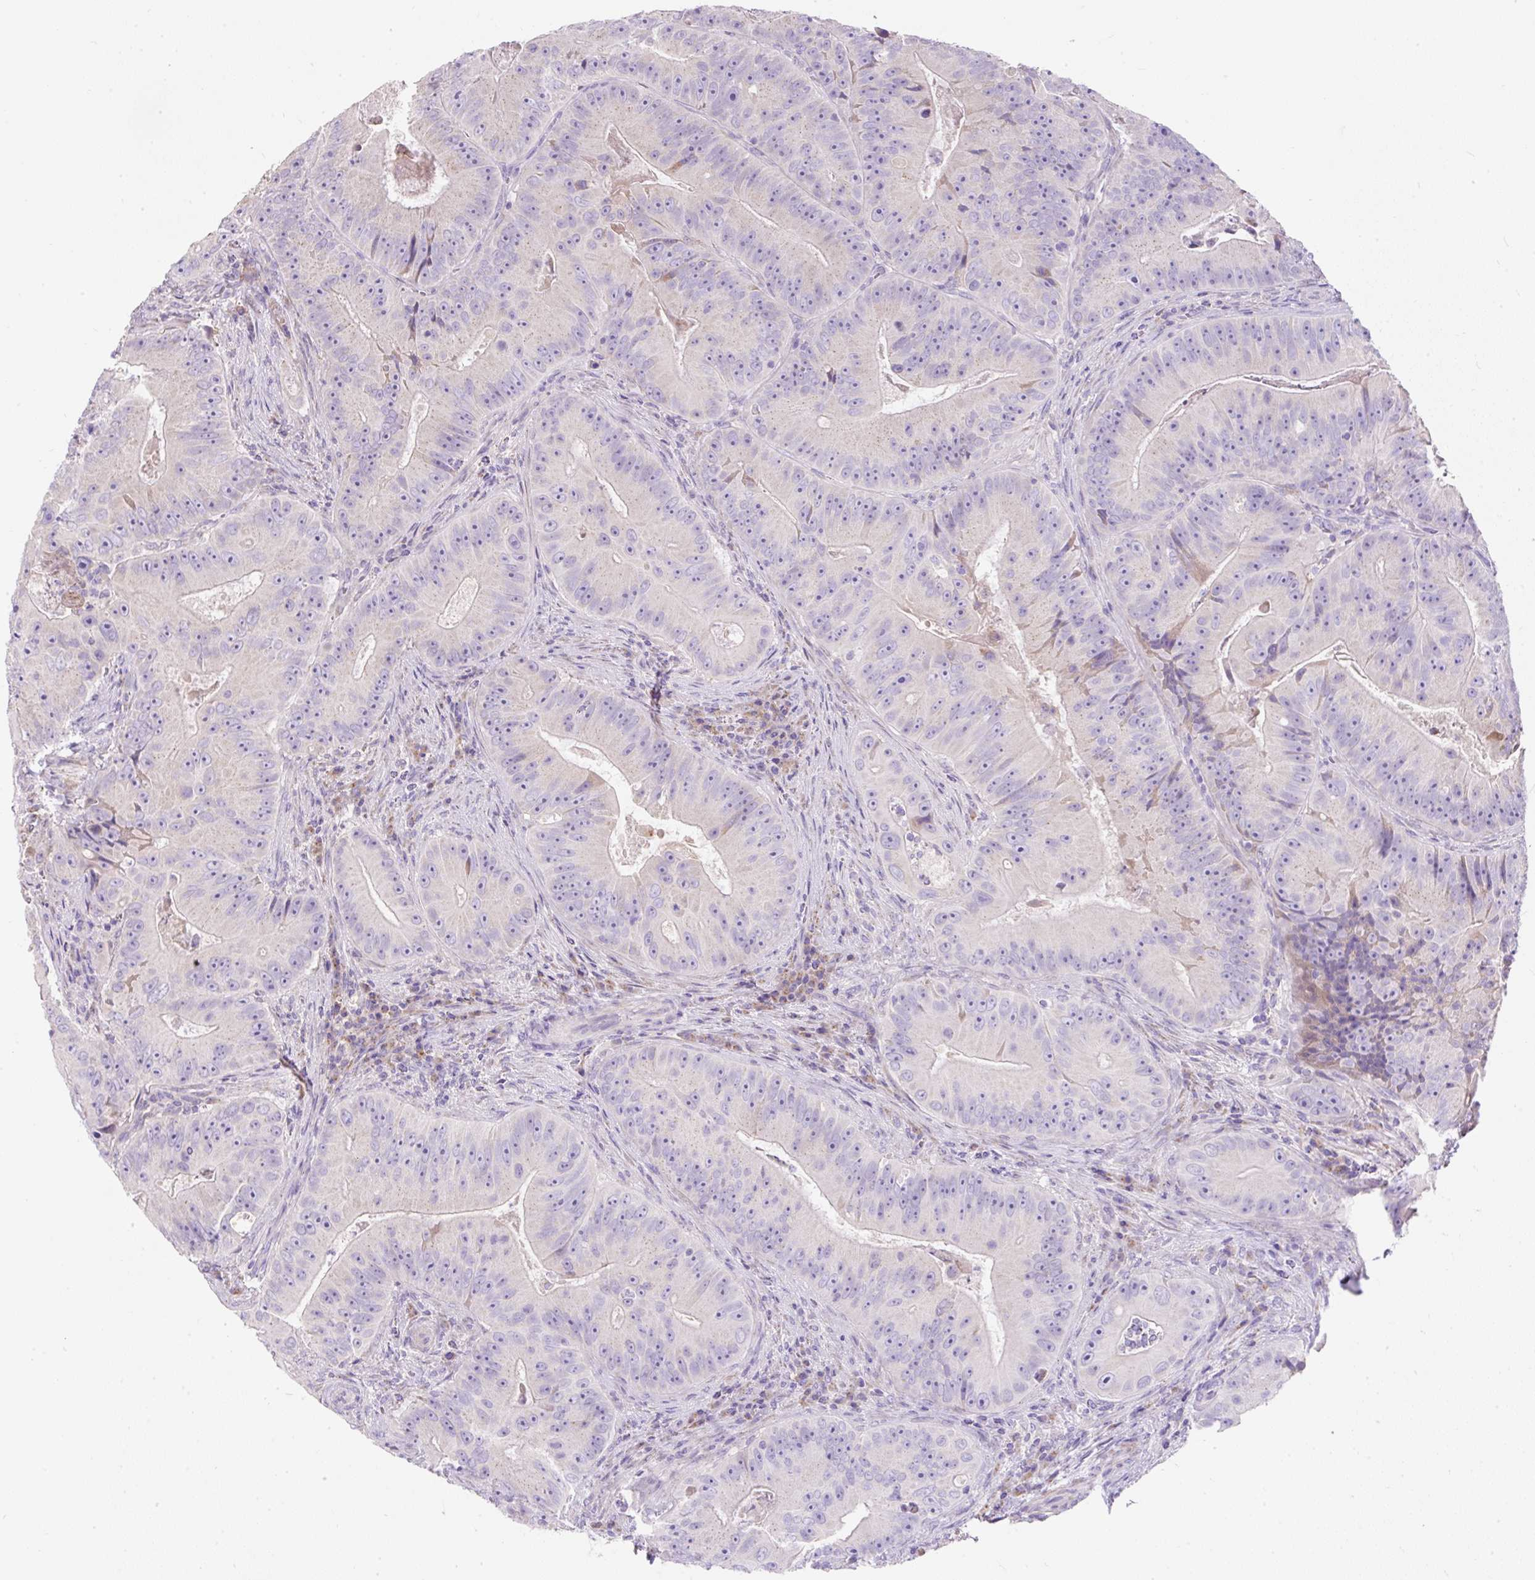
{"staining": {"intensity": "negative", "quantity": "none", "location": "none"}, "tissue": "colorectal cancer", "cell_type": "Tumor cells", "image_type": "cancer", "snomed": [{"axis": "morphology", "description": "Adenocarcinoma, NOS"}, {"axis": "topography", "description": "Colon"}], "caption": "A micrograph of human adenocarcinoma (colorectal) is negative for staining in tumor cells.", "gene": "SUSD5", "patient": {"sex": "female", "age": 86}}